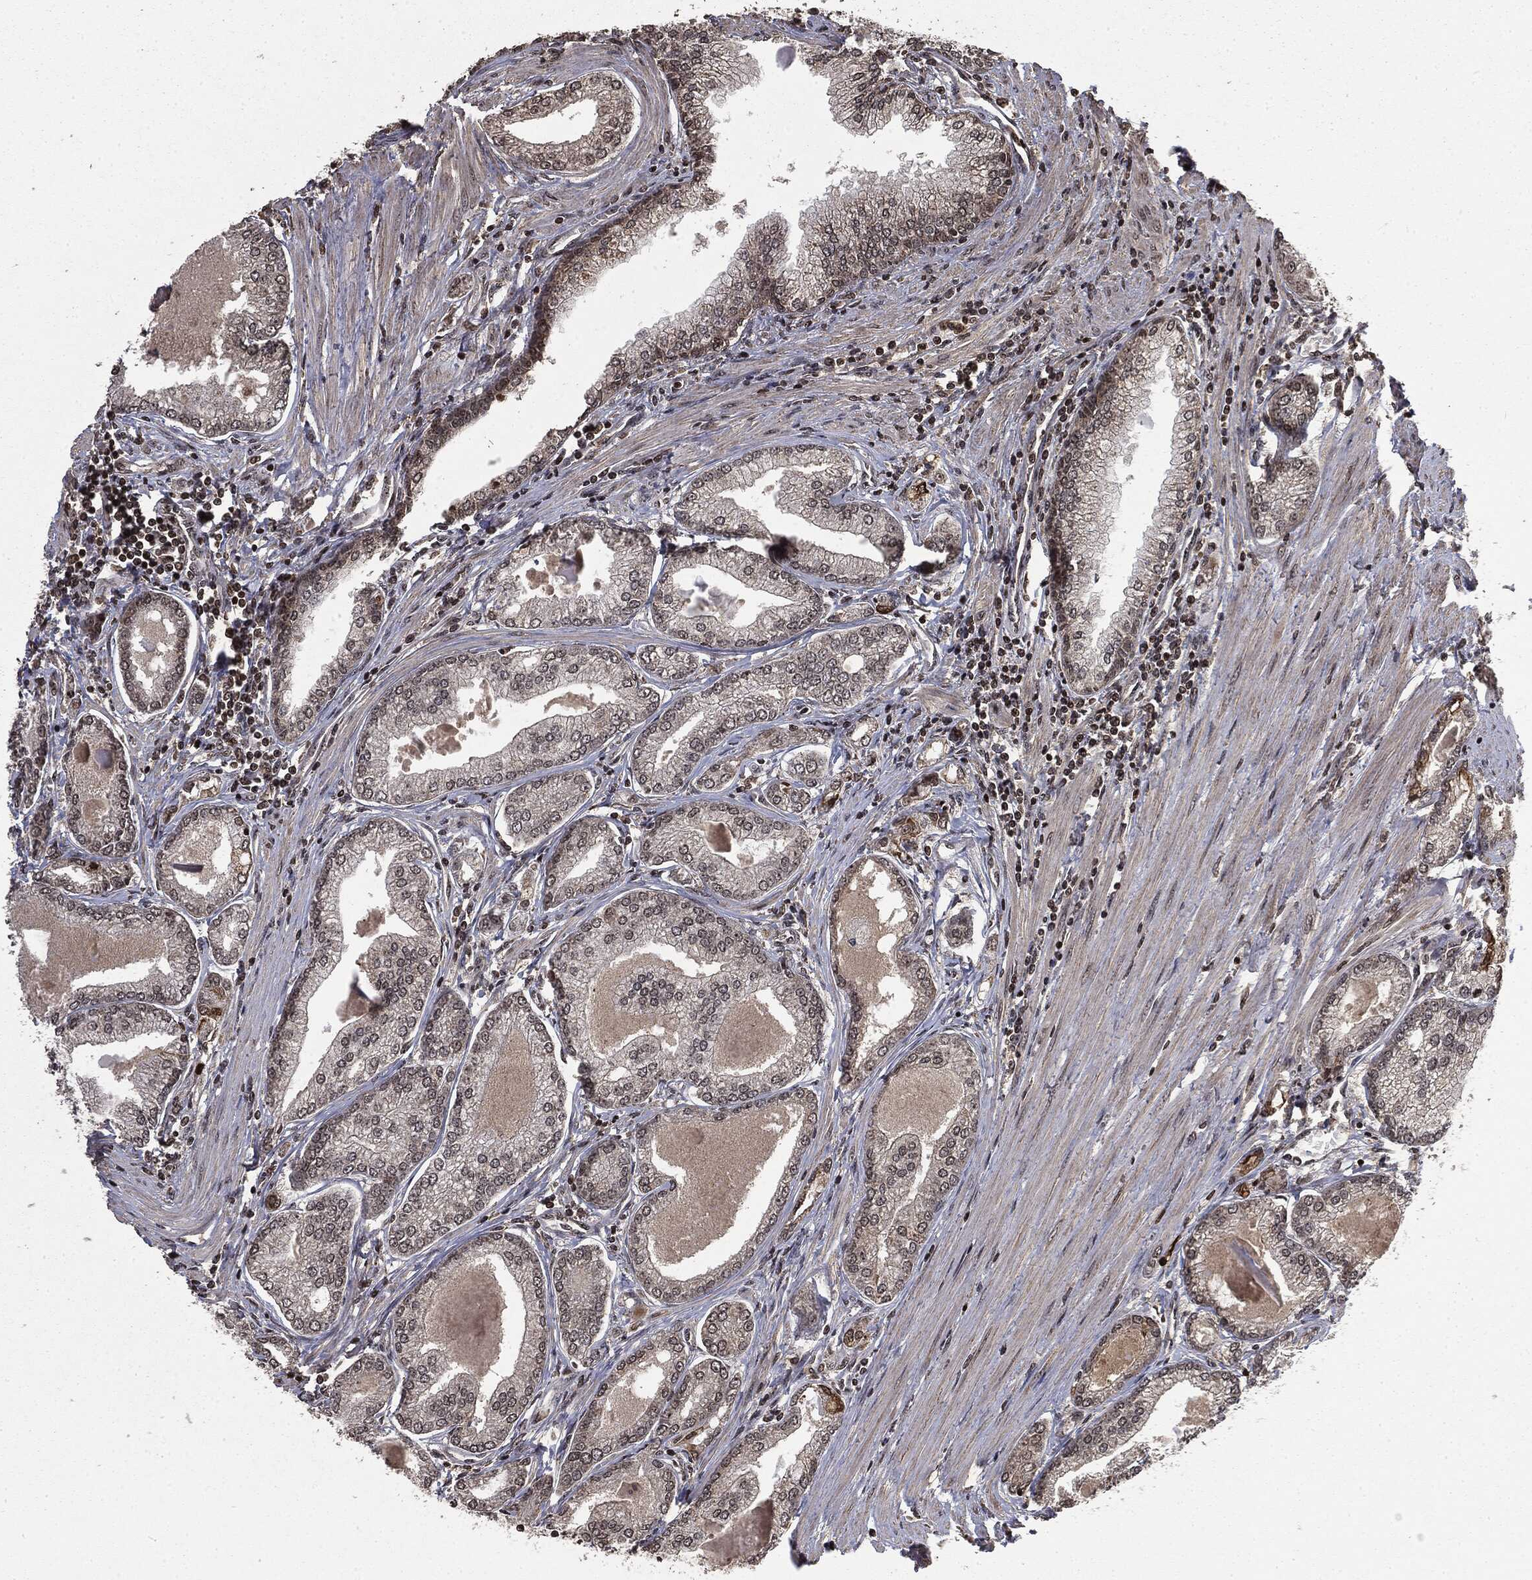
{"staining": {"intensity": "negative", "quantity": "none", "location": "none"}, "tissue": "prostate cancer", "cell_type": "Tumor cells", "image_type": "cancer", "snomed": [{"axis": "morphology", "description": "Adenocarcinoma, Low grade"}, {"axis": "topography", "description": "Prostate"}], "caption": "Protein analysis of prostate low-grade adenocarcinoma displays no significant positivity in tumor cells.", "gene": "CTDP1", "patient": {"sex": "male", "age": 72}}